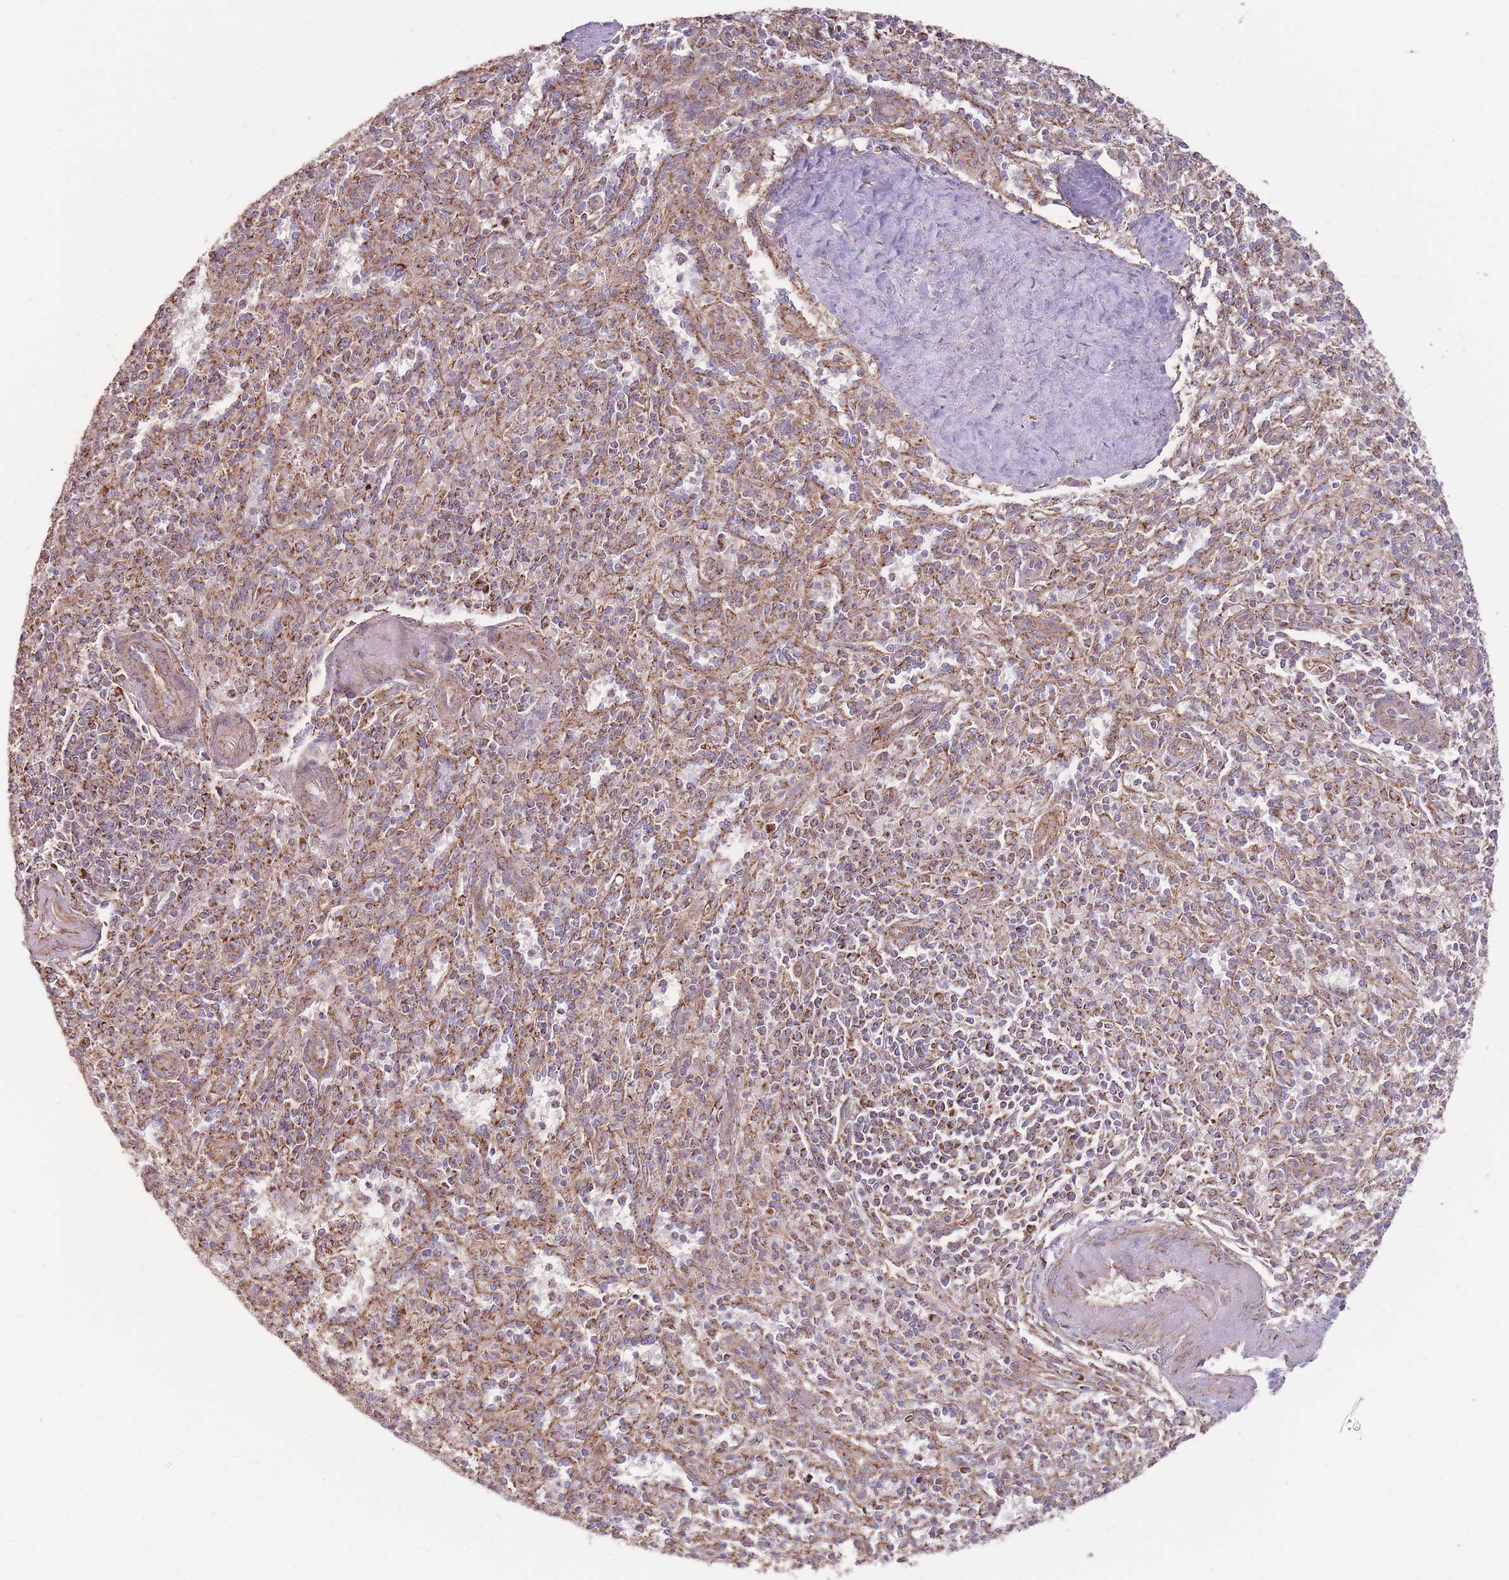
{"staining": {"intensity": "moderate", "quantity": "25%-75%", "location": "cytoplasmic/membranous"}, "tissue": "spleen", "cell_type": "Cells in red pulp", "image_type": "normal", "snomed": [{"axis": "morphology", "description": "Normal tissue, NOS"}, {"axis": "topography", "description": "Spleen"}], "caption": "Immunohistochemistry (IHC) histopathology image of normal spleen: spleen stained using immunohistochemistry exhibits medium levels of moderate protein expression localized specifically in the cytoplasmic/membranous of cells in red pulp, appearing as a cytoplasmic/membranous brown color.", "gene": "KIF16B", "patient": {"sex": "female", "age": 70}}